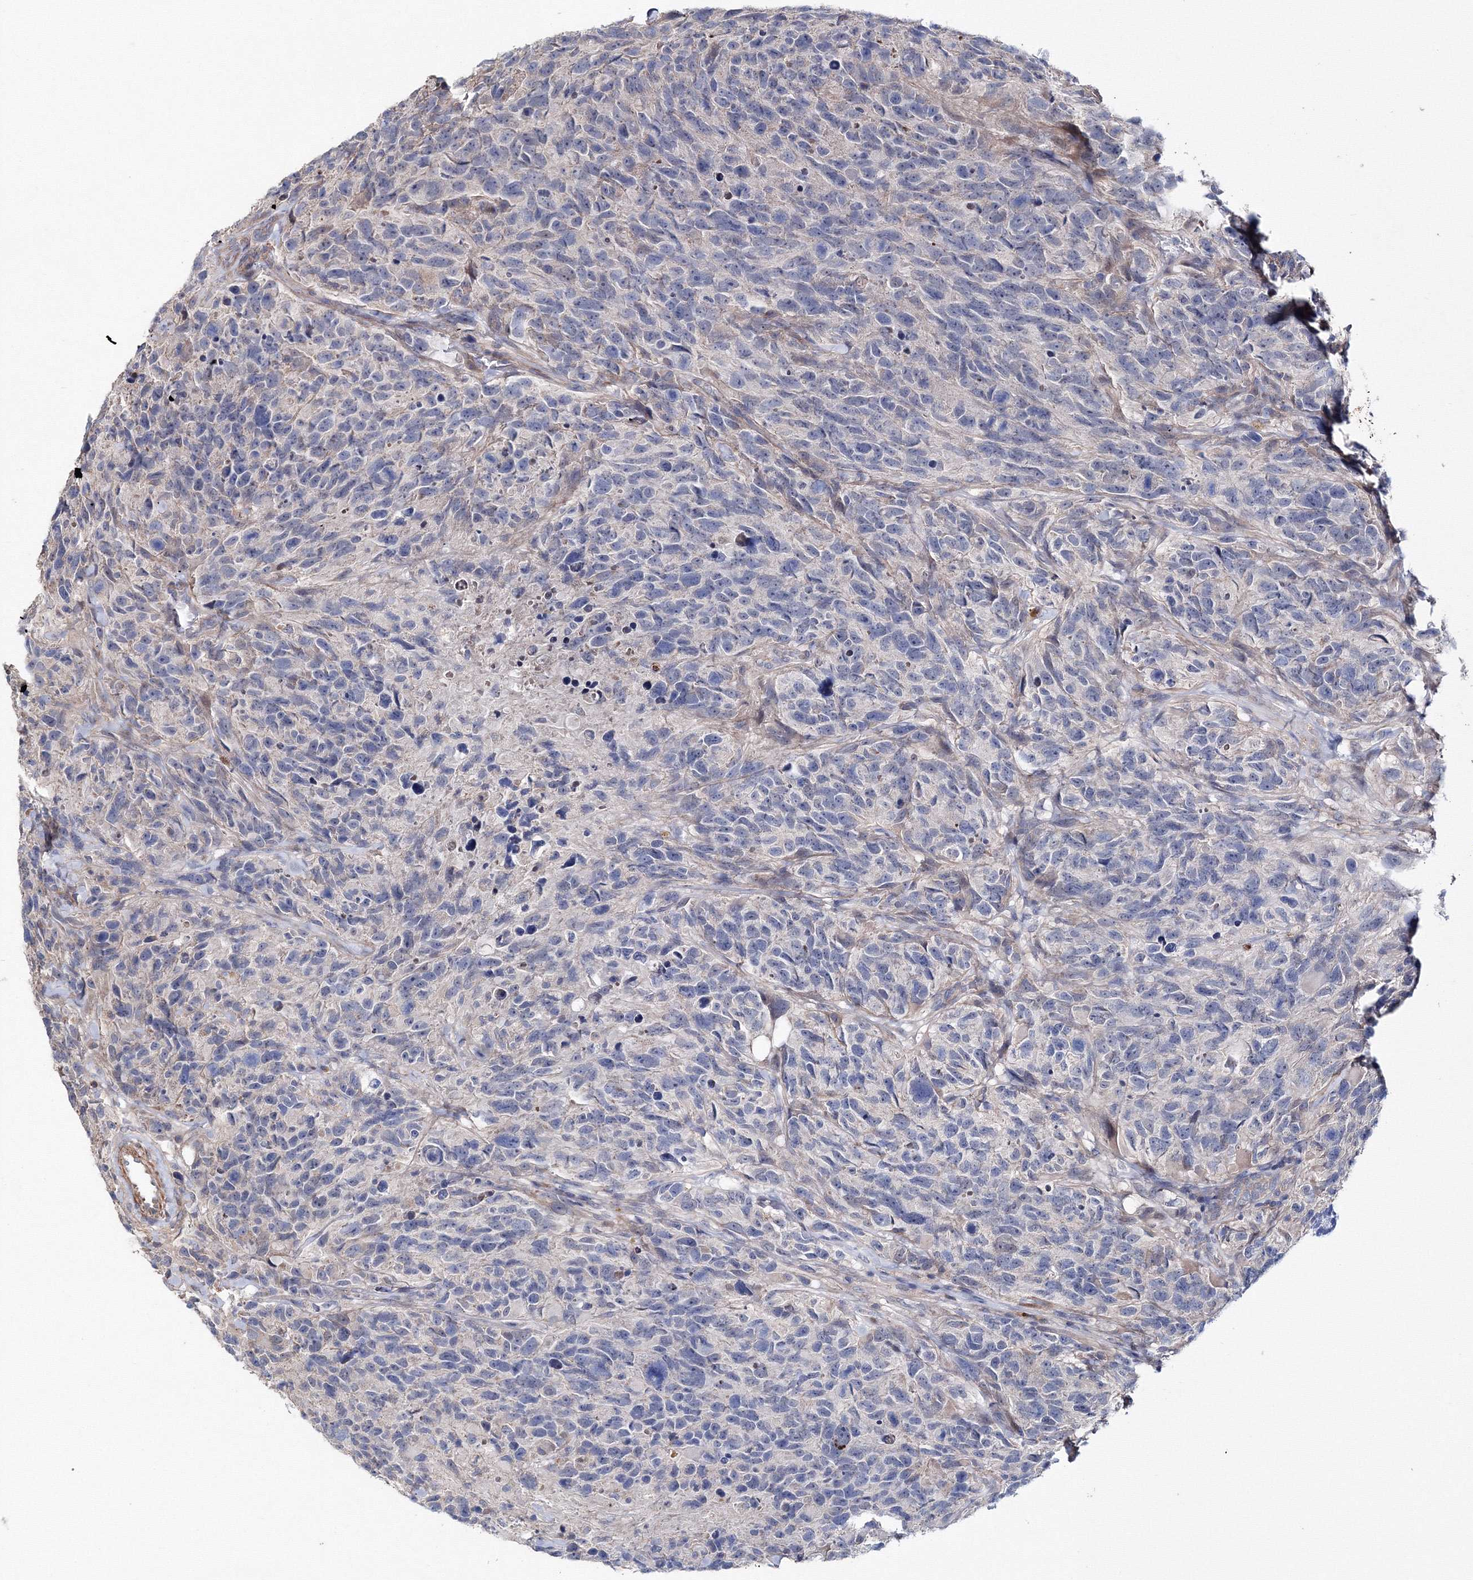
{"staining": {"intensity": "negative", "quantity": "none", "location": "none"}, "tissue": "glioma", "cell_type": "Tumor cells", "image_type": "cancer", "snomed": [{"axis": "morphology", "description": "Glioma, malignant, High grade"}, {"axis": "topography", "description": "Brain"}], "caption": "The immunohistochemistry (IHC) image has no significant expression in tumor cells of malignant glioma (high-grade) tissue.", "gene": "PPP2R2B", "patient": {"sex": "male", "age": 69}}